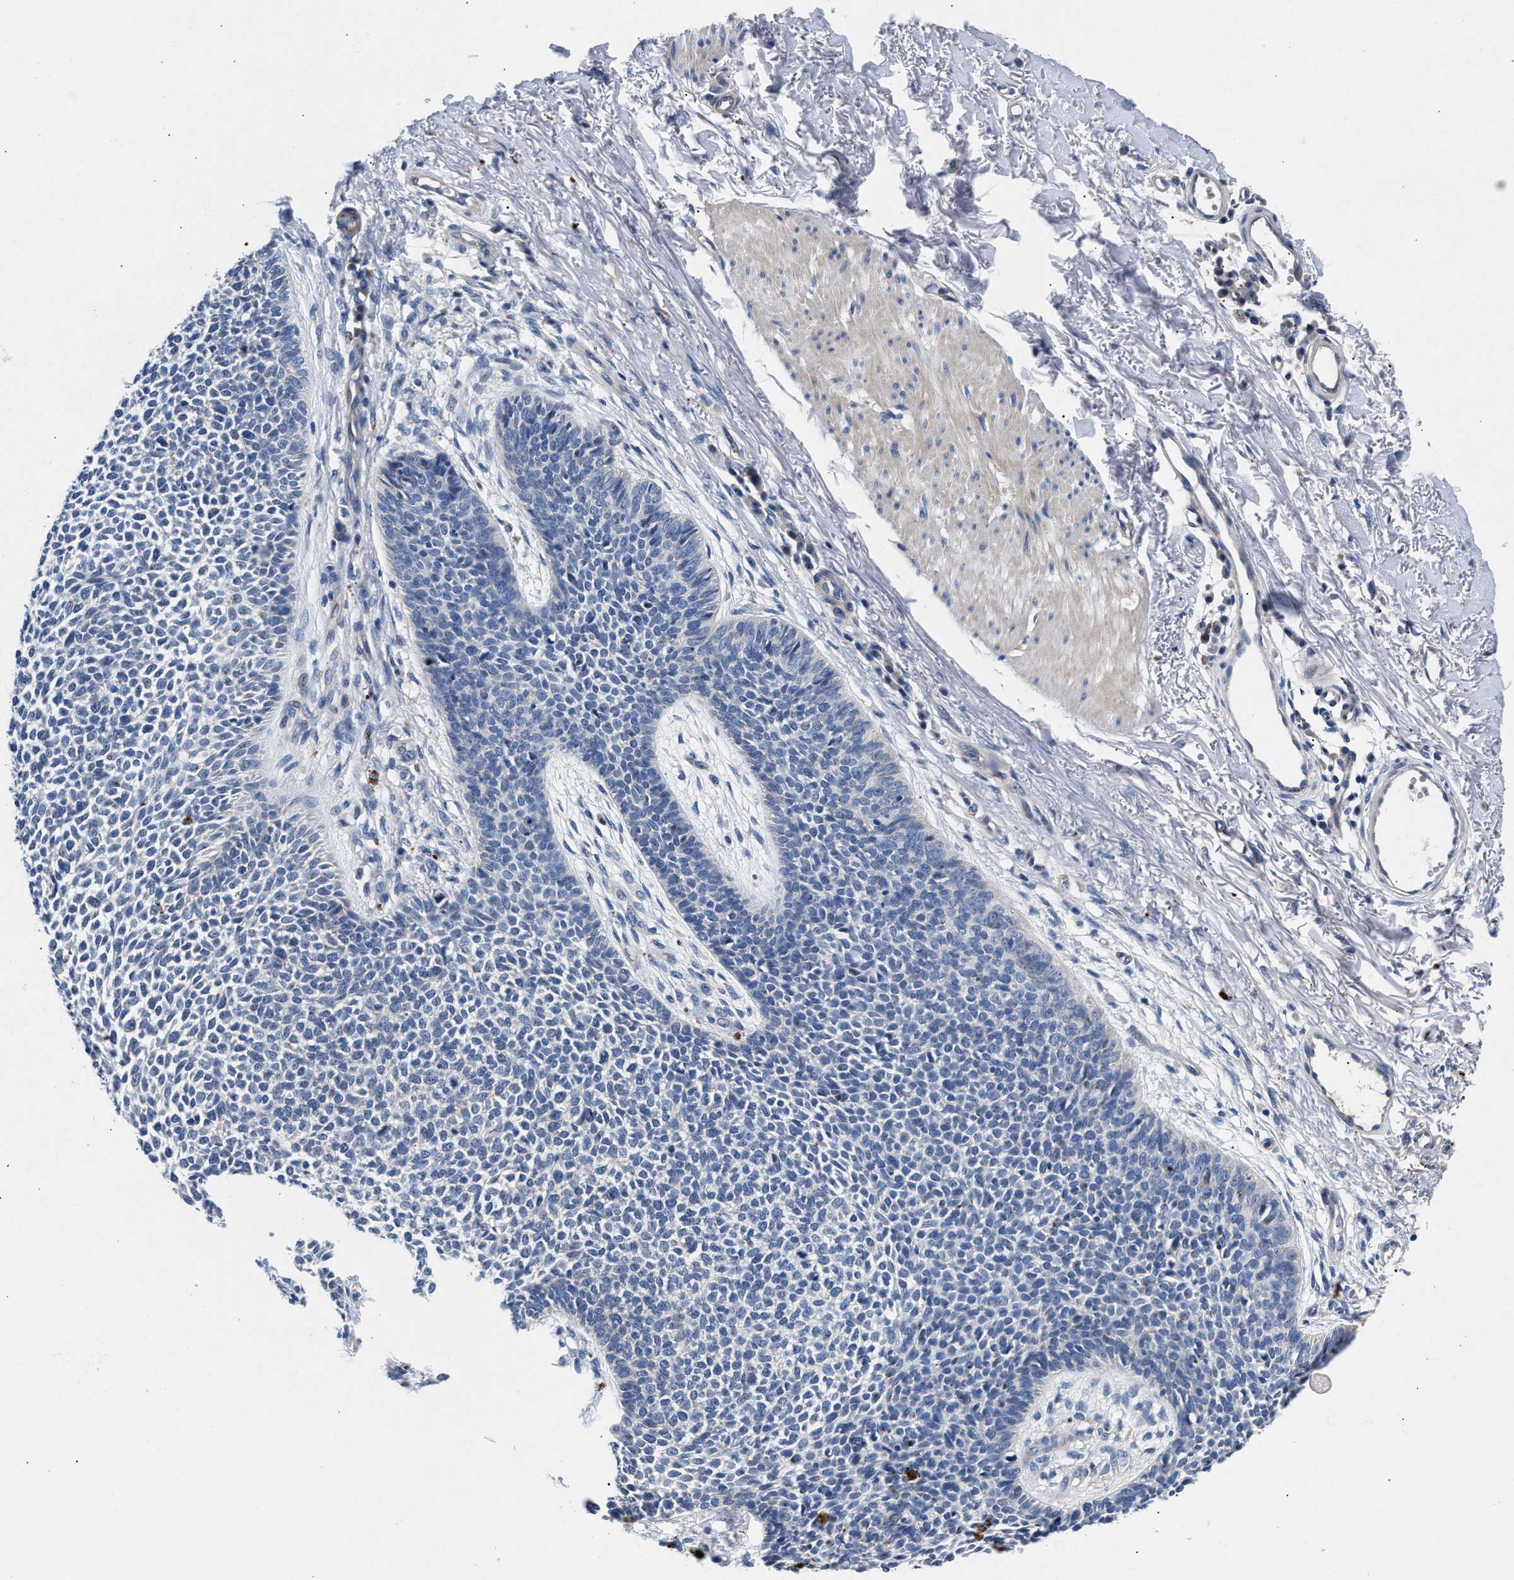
{"staining": {"intensity": "negative", "quantity": "none", "location": "none"}, "tissue": "skin cancer", "cell_type": "Tumor cells", "image_type": "cancer", "snomed": [{"axis": "morphology", "description": "Basal cell carcinoma"}, {"axis": "topography", "description": "Skin"}], "caption": "Skin cancer (basal cell carcinoma) stained for a protein using immunohistochemistry shows no positivity tumor cells.", "gene": "P2RY4", "patient": {"sex": "female", "age": 84}}